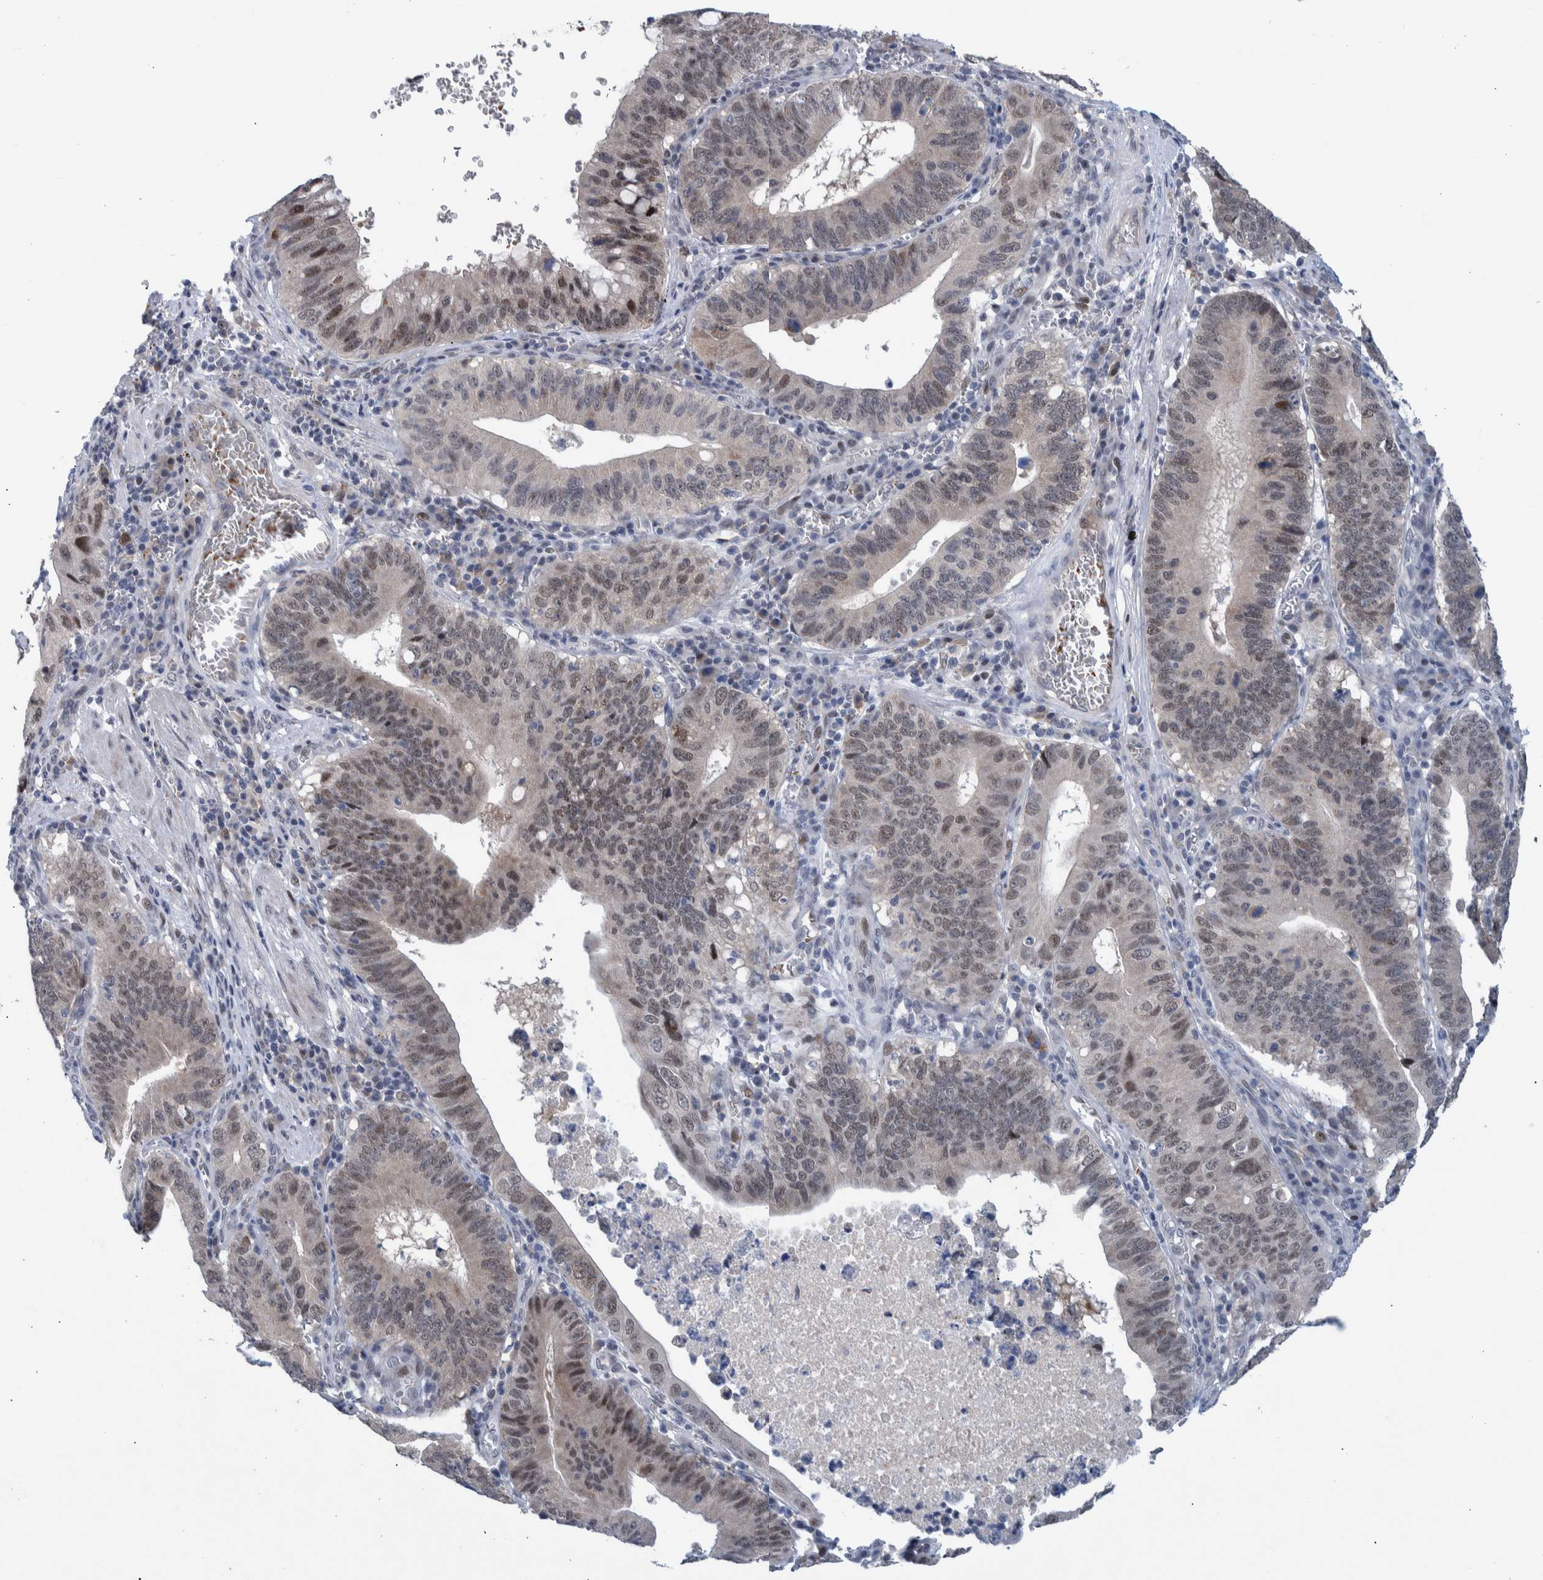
{"staining": {"intensity": "weak", "quantity": "<25%", "location": "nuclear"}, "tissue": "stomach cancer", "cell_type": "Tumor cells", "image_type": "cancer", "snomed": [{"axis": "morphology", "description": "Adenocarcinoma, NOS"}, {"axis": "topography", "description": "Stomach"}, {"axis": "topography", "description": "Gastric cardia"}], "caption": "A micrograph of stomach adenocarcinoma stained for a protein displays no brown staining in tumor cells. (IHC, brightfield microscopy, high magnification).", "gene": "ESRP1", "patient": {"sex": "male", "age": 59}}